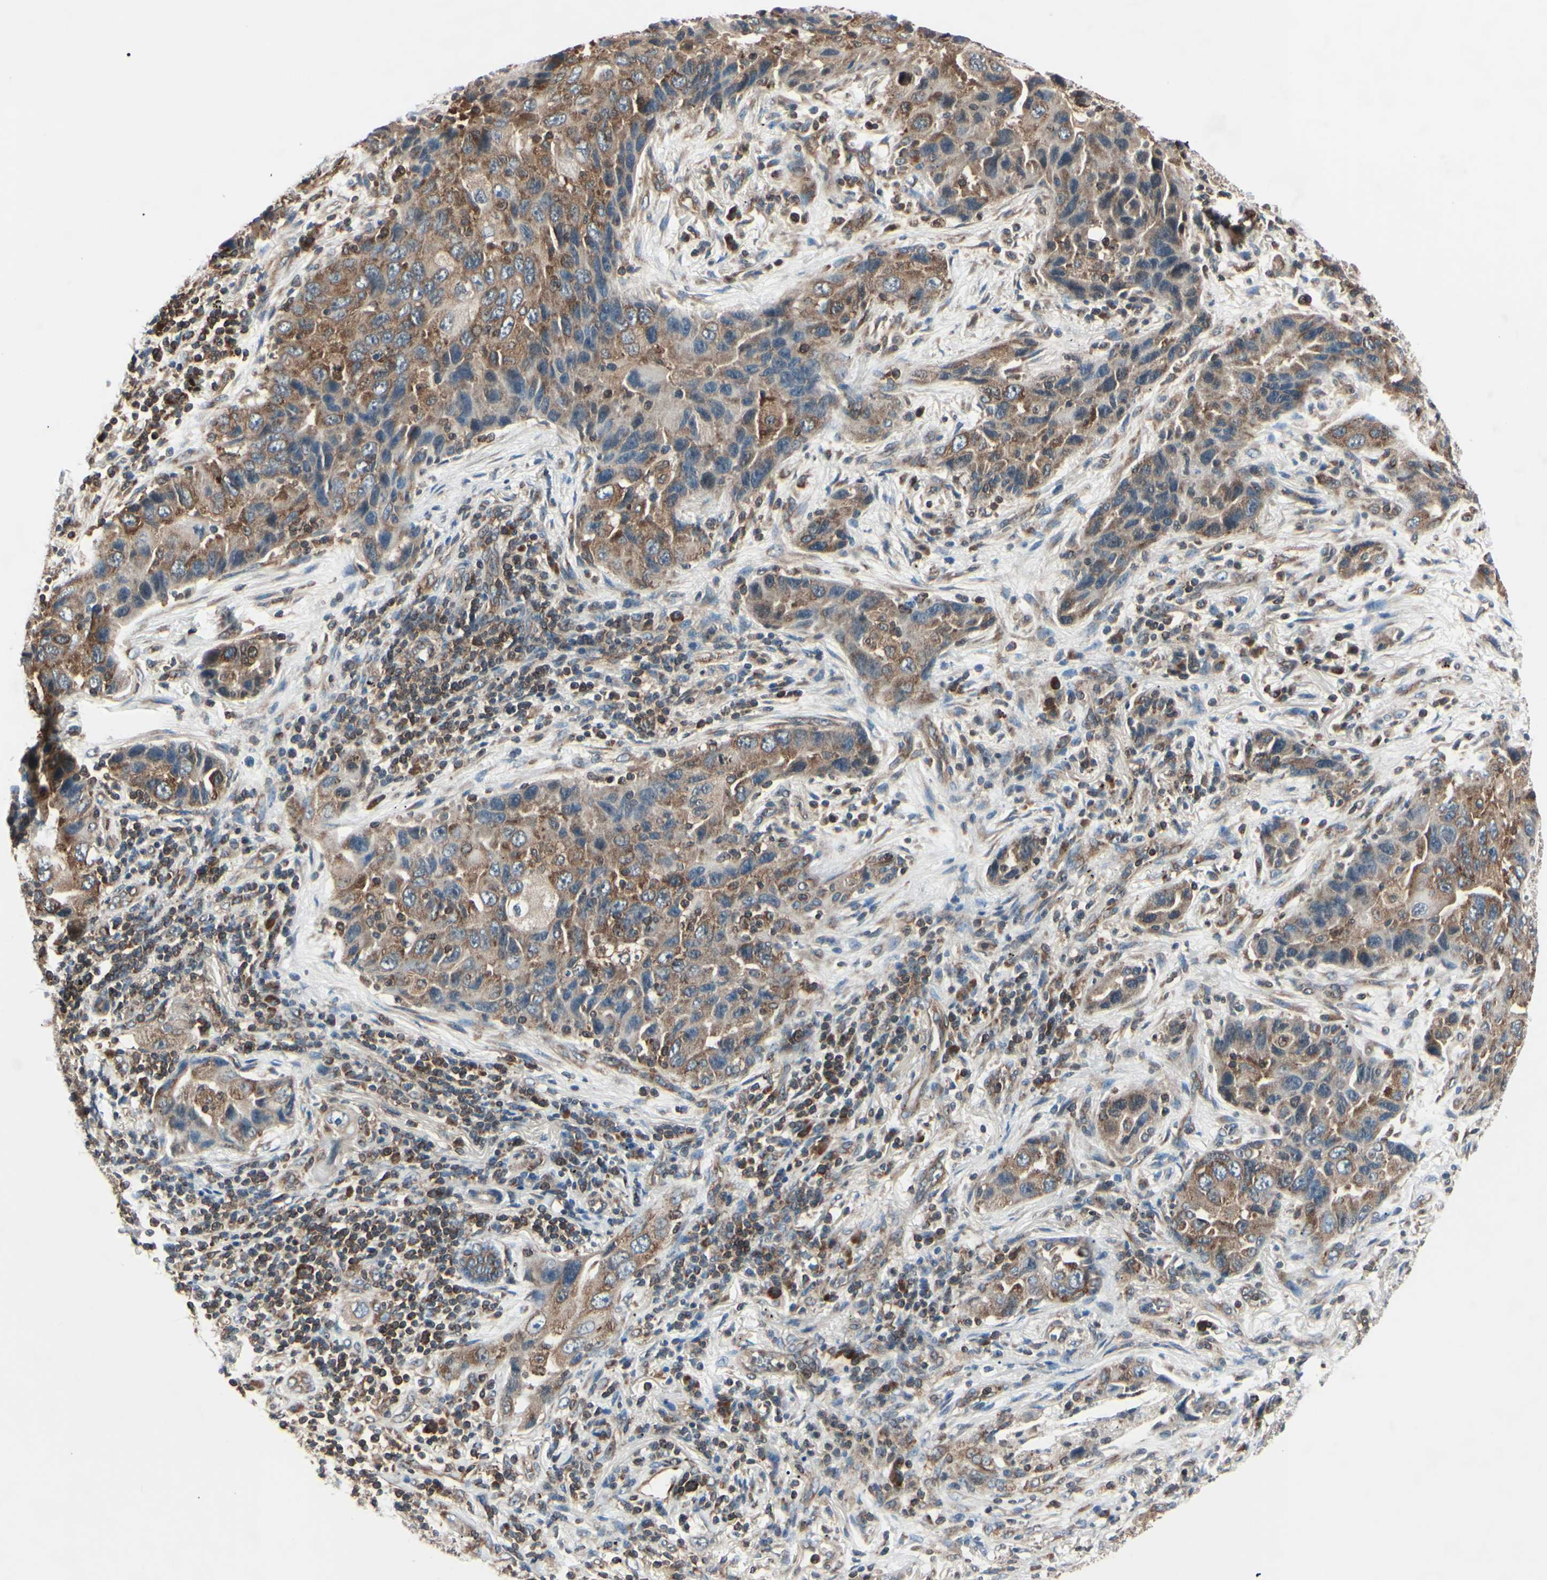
{"staining": {"intensity": "moderate", "quantity": ">75%", "location": "cytoplasmic/membranous"}, "tissue": "lung cancer", "cell_type": "Tumor cells", "image_type": "cancer", "snomed": [{"axis": "morphology", "description": "Adenocarcinoma, NOS"}, {"axis": "topography", "description": "Lung"}], "caption": "Immunohistochemical staining of human lung cancer (adenocarcinoma) shows medium levels of moderate cytoplasmic/membranous protein positivity in approximately >75% of tumor cells.", "gene": "MAPRE1", "patient": {"sex": "female", "age": 65}}